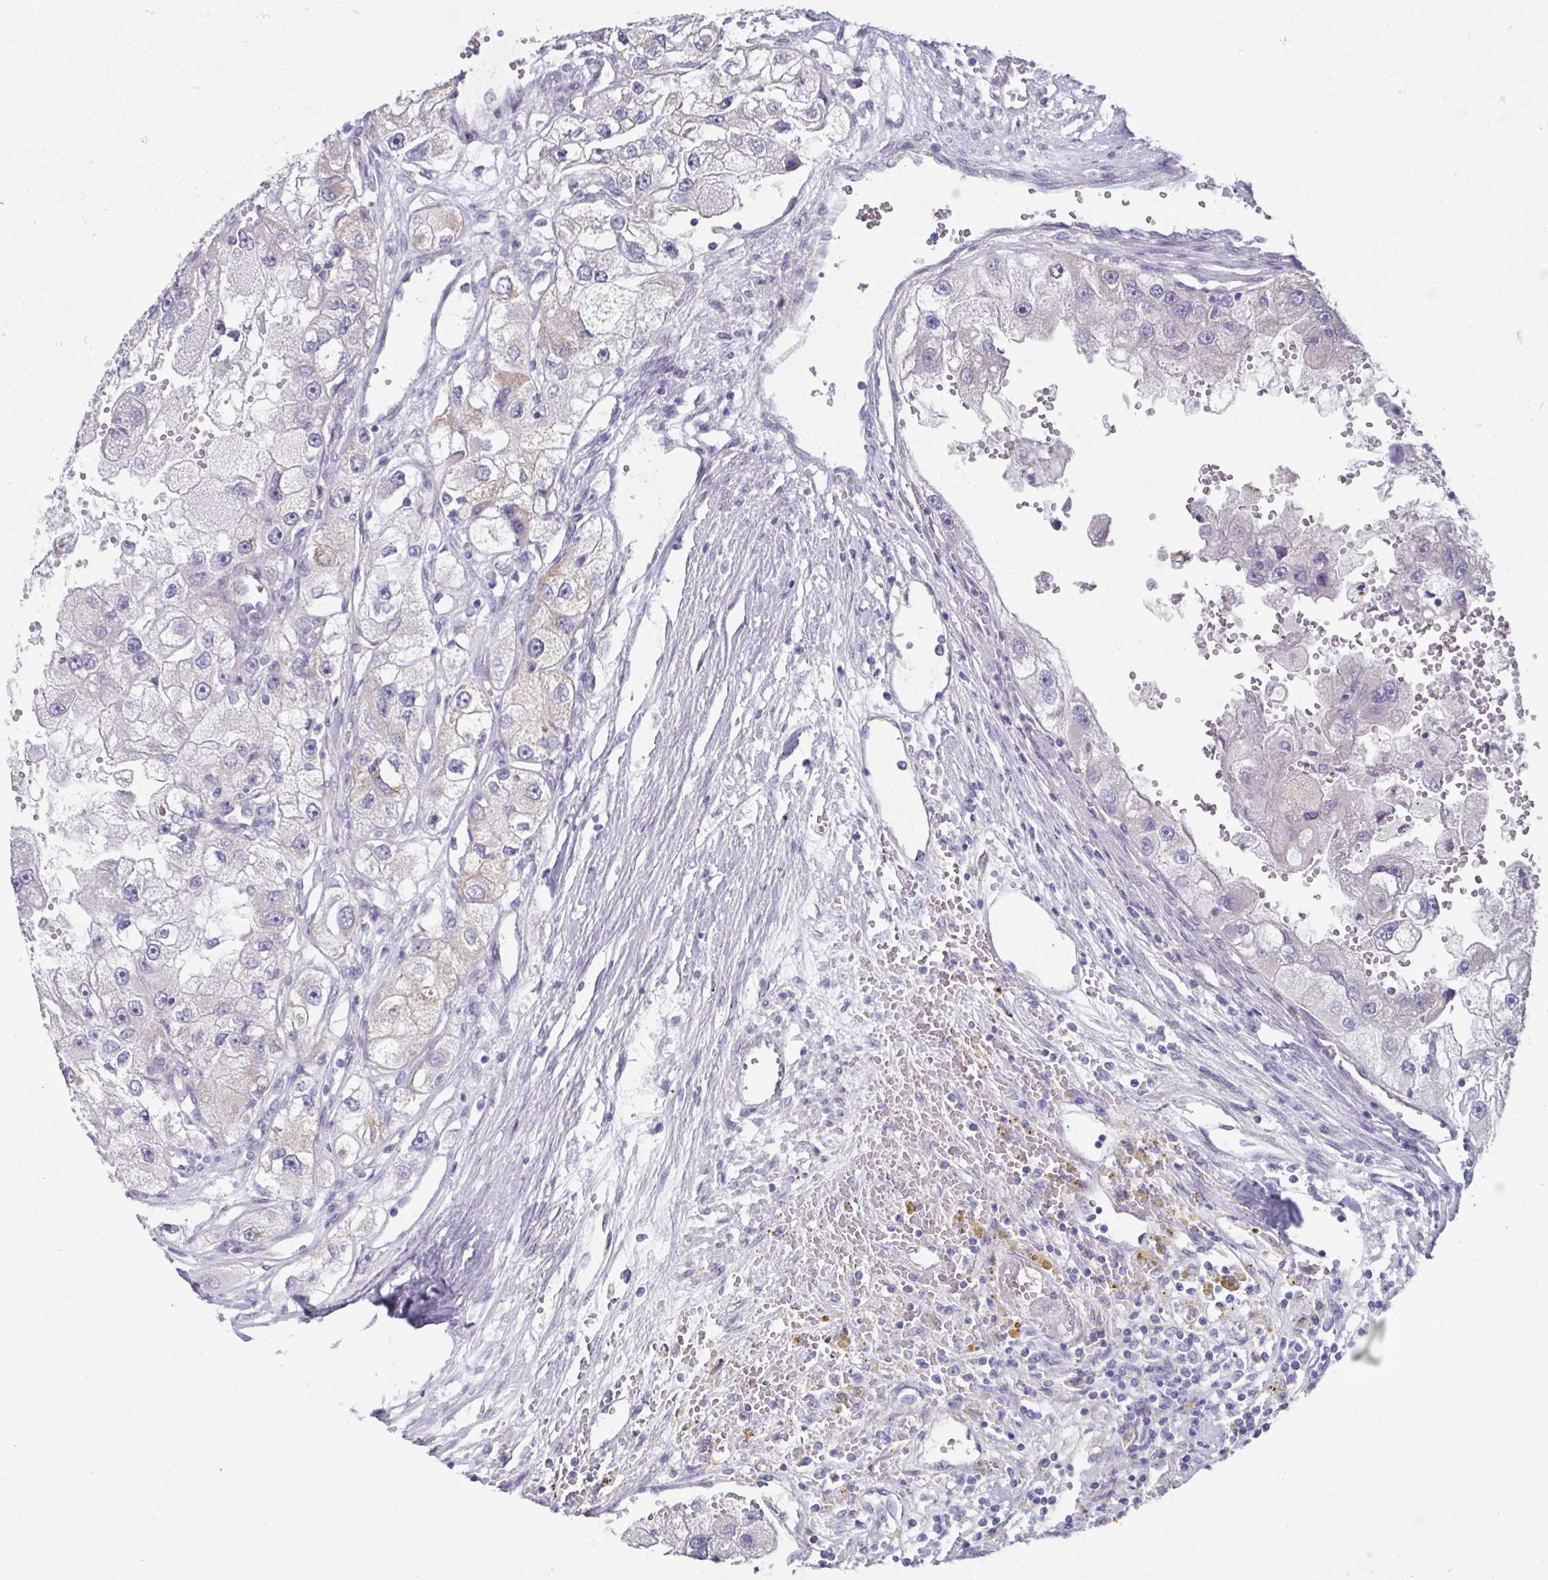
{"staining": {"intensity": "negative", "quantity": "none", "location": "none"}, "tissue": "renal cancer", "cell_type": "Tumor cells", "image_type": "cancer", "snomed": [{"axis": "morphology", "description": "Adenocarcinoma, NOS"}, {"axis": "topography", "description": "Kidney"}], "caption": "Immunohistochemical staining of renal adenocarcinoma displays no significant positivity in tumor cells.", "gene": "RBP1", "patient": {"sex": "male", "age": 63}}